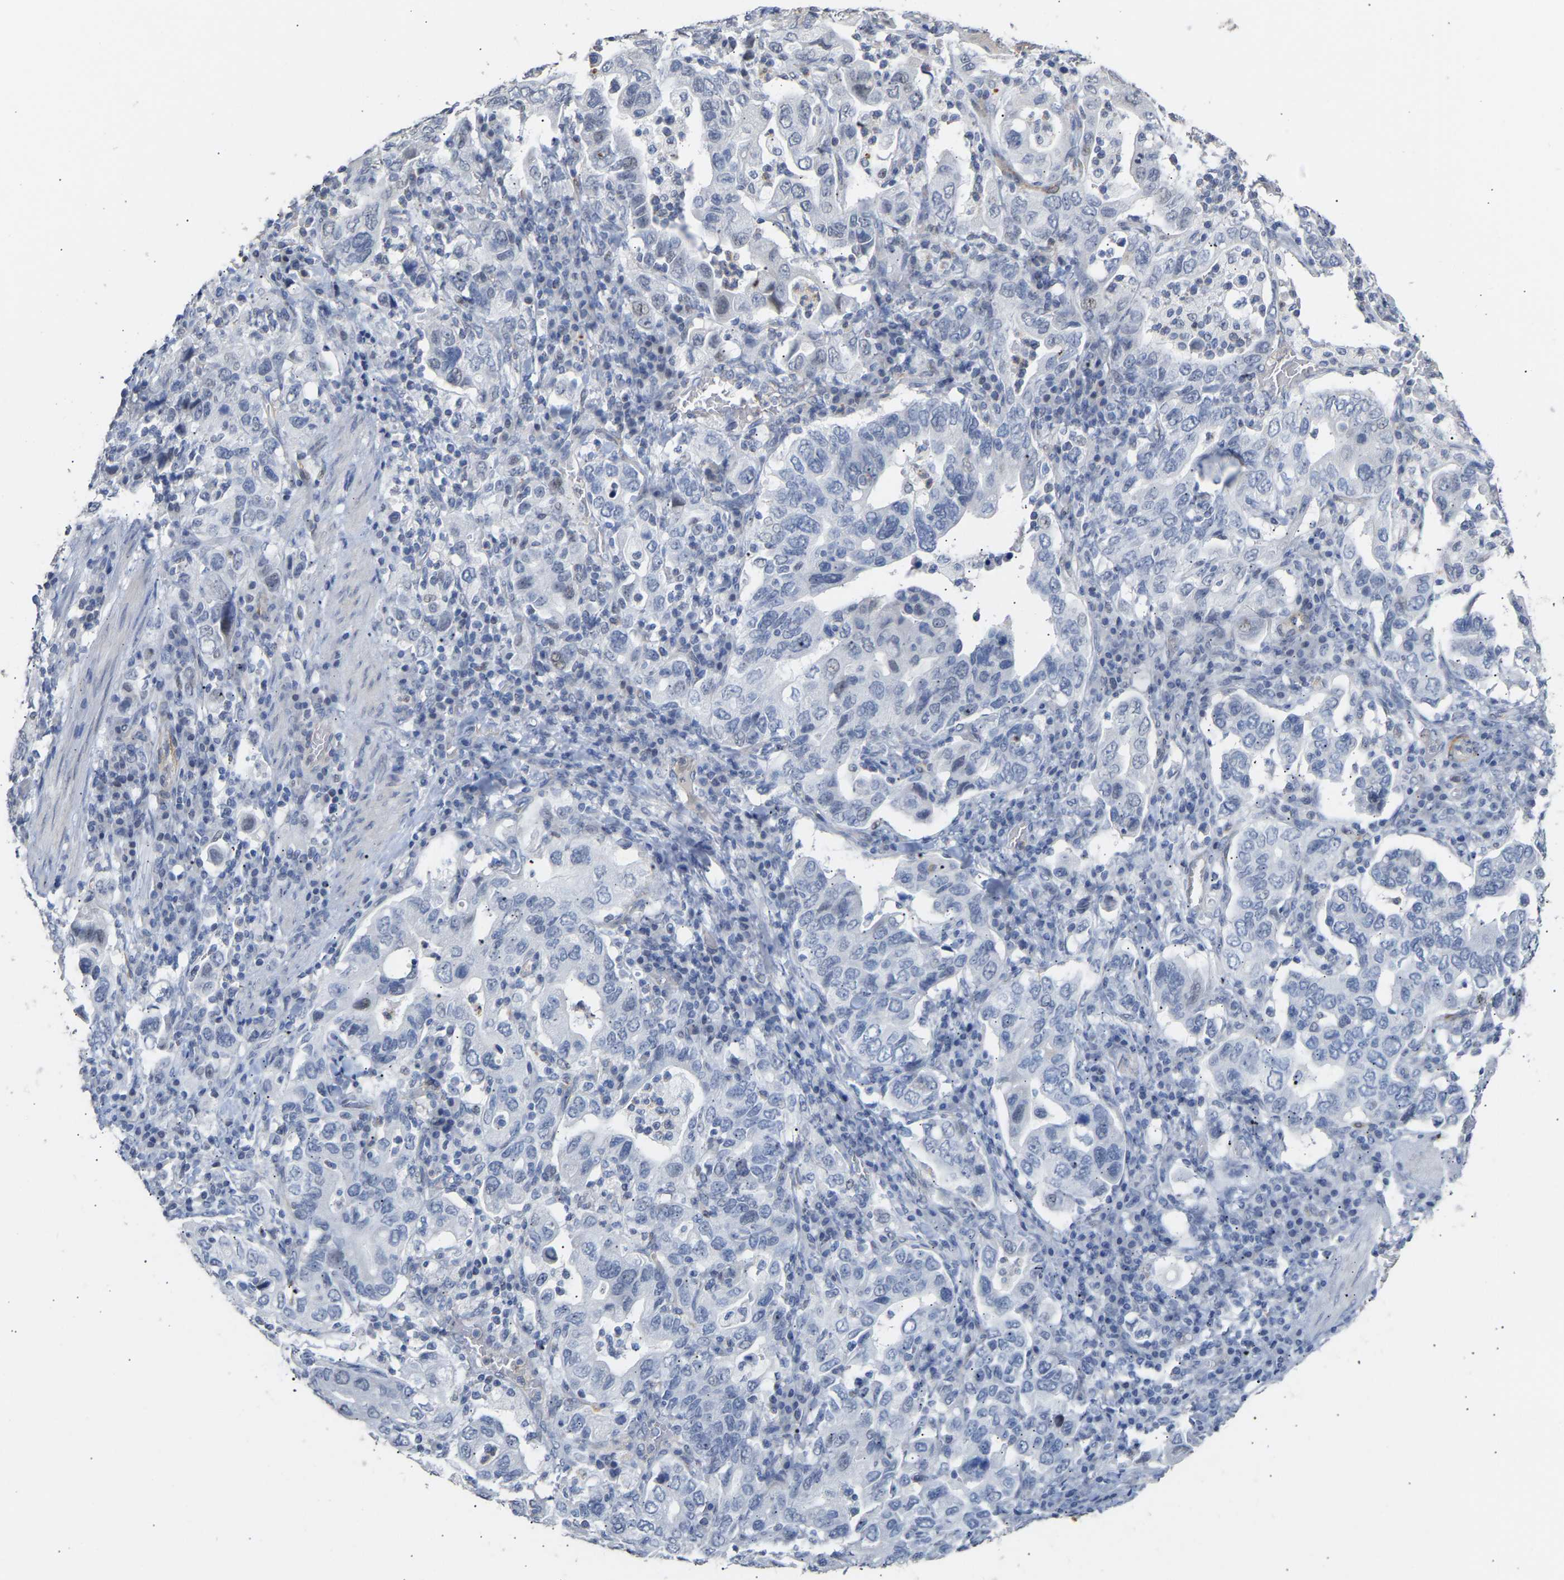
{"staining": {"intensity": "negative", "quantity": "none", "location": "none"}, "tissue": "stomach cancer", "cell_type": "Tumor cells", "image_type": "cancer", "snomed": [{"axis": "morphology", "description": "Adenocarcinoma, NOS"}, {"axis": "topography", "description": "Stomach, upper"}], "caption": "Tumor cells are negative for protein expression in human stomach cancer (adenocarcinoma). (DAB immunohistochemistry visualized using brightfield microscopy, high magnification).", "gene": "AMPH", "patient": {"sex": "male", "age": 62}}